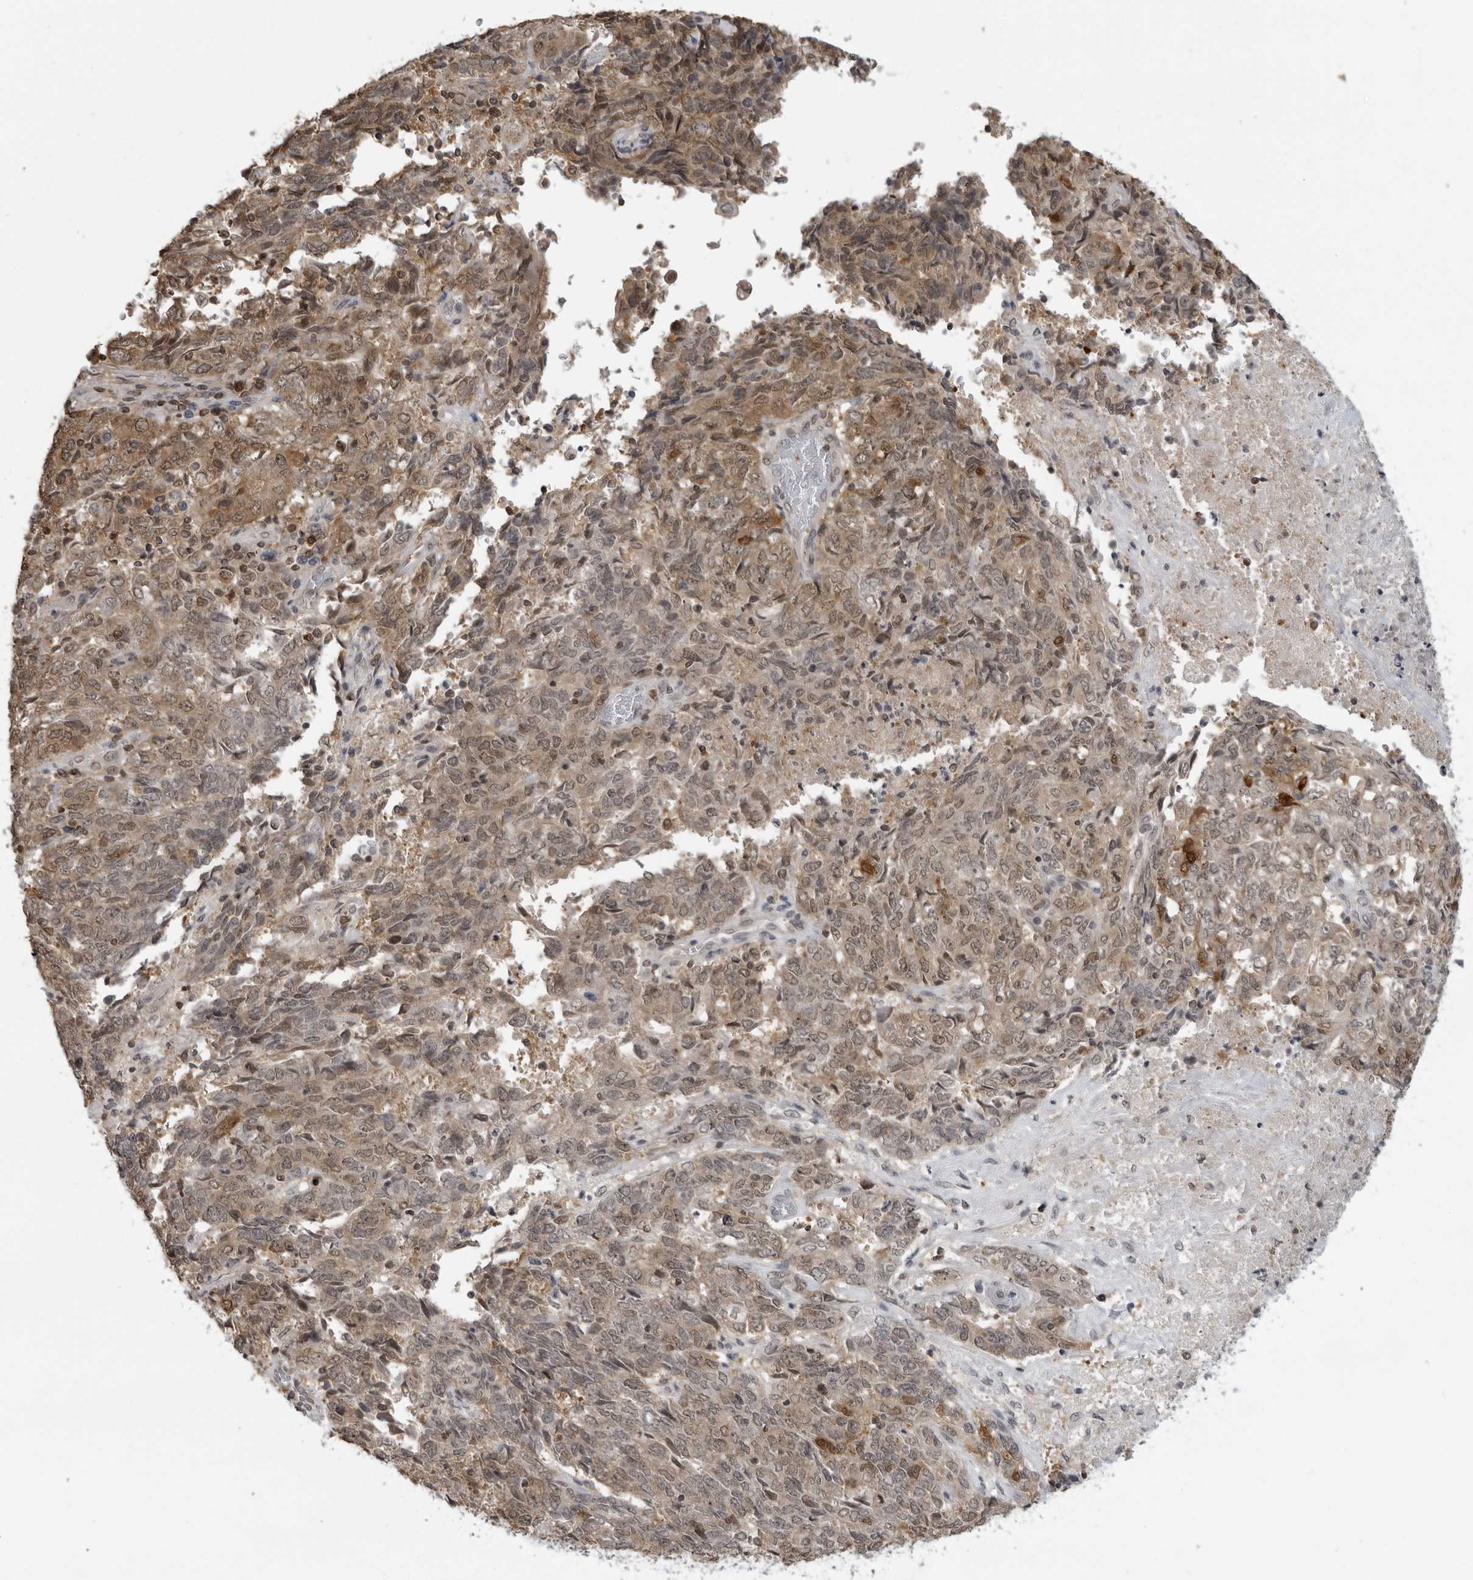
{"staining": {"intensity": "moderate", "quantity": ">75%", "location": "cytoplasmic/membranous,nuclear"}, "tissue": "endometrial cancer", "cell_type": "Tumor cells", "image_type": "cancer", "snomed": [{"axis": "morphology", "description": "Adenocarcinoma, NOS"}, {"axis": "topography", "description": "Endometrium"}], "caption": "Moderate cytoplasmic/membranous and nuclear protein staining is seen in approximately >75% of tumor cells in endometrial cancer.", "gene": "PDCL3", "patient": {"sex": "female", "age": 80}}